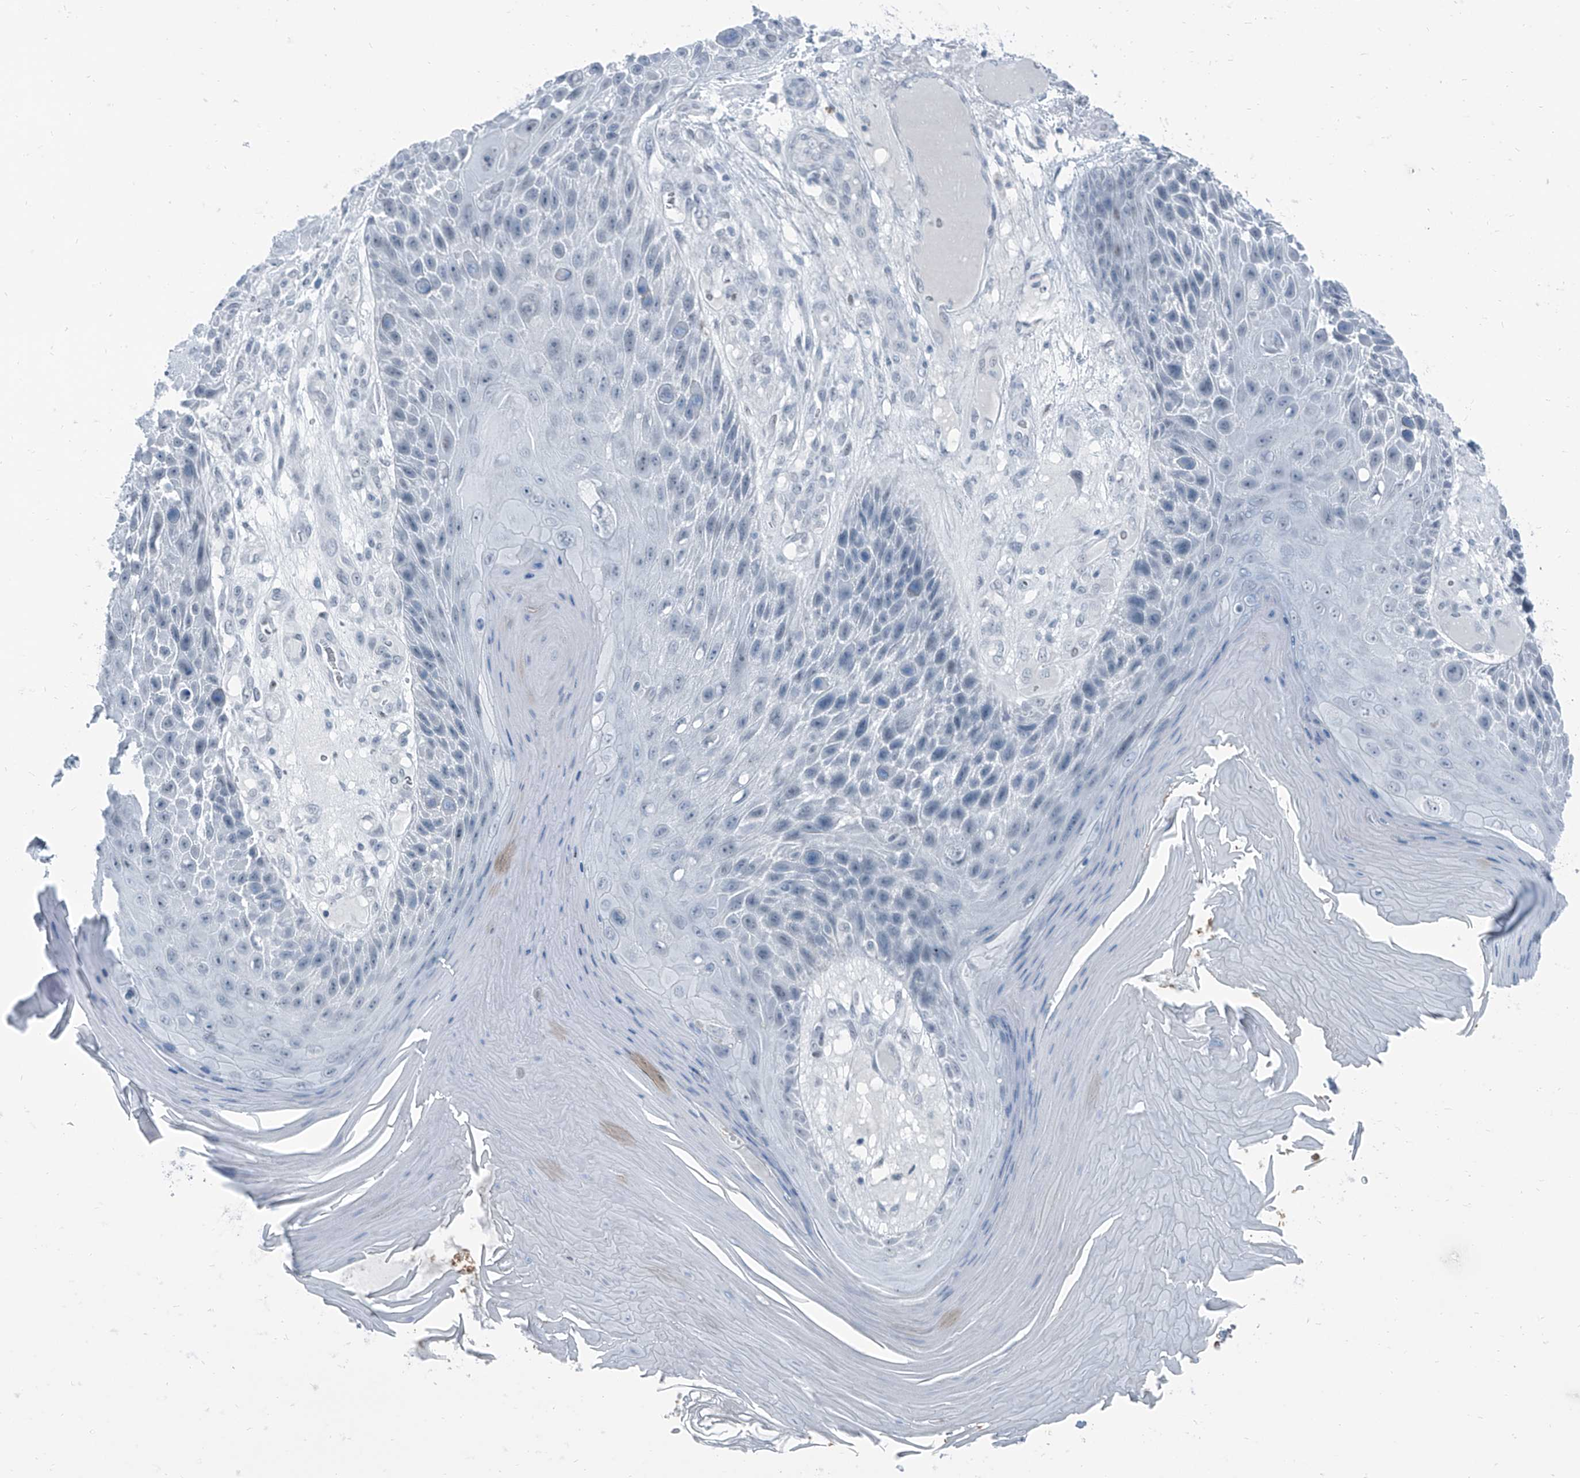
{"staining": {"intensity": "negative", "quantity": "none", "location": "none"}, "tissue": "skin cancer", "cell_type": "Tumor cells", "image_type": "cancer", "snomed": [{"axis": "morphology", "description": "Squamous cell carcinoma, NOS"}, {"axis": "topography", "description": "Skin"}], "caption": "Immunohistochemistry photomicrograph of neoplastic tissue: human squamous cell carcinoma (skin) stained with DAB (3,3'-diaminobenzidine) exhibits no significant protein staining in tumor cells.", "gene": "RGN", "patient": {"sex": "female", "age": 88}}